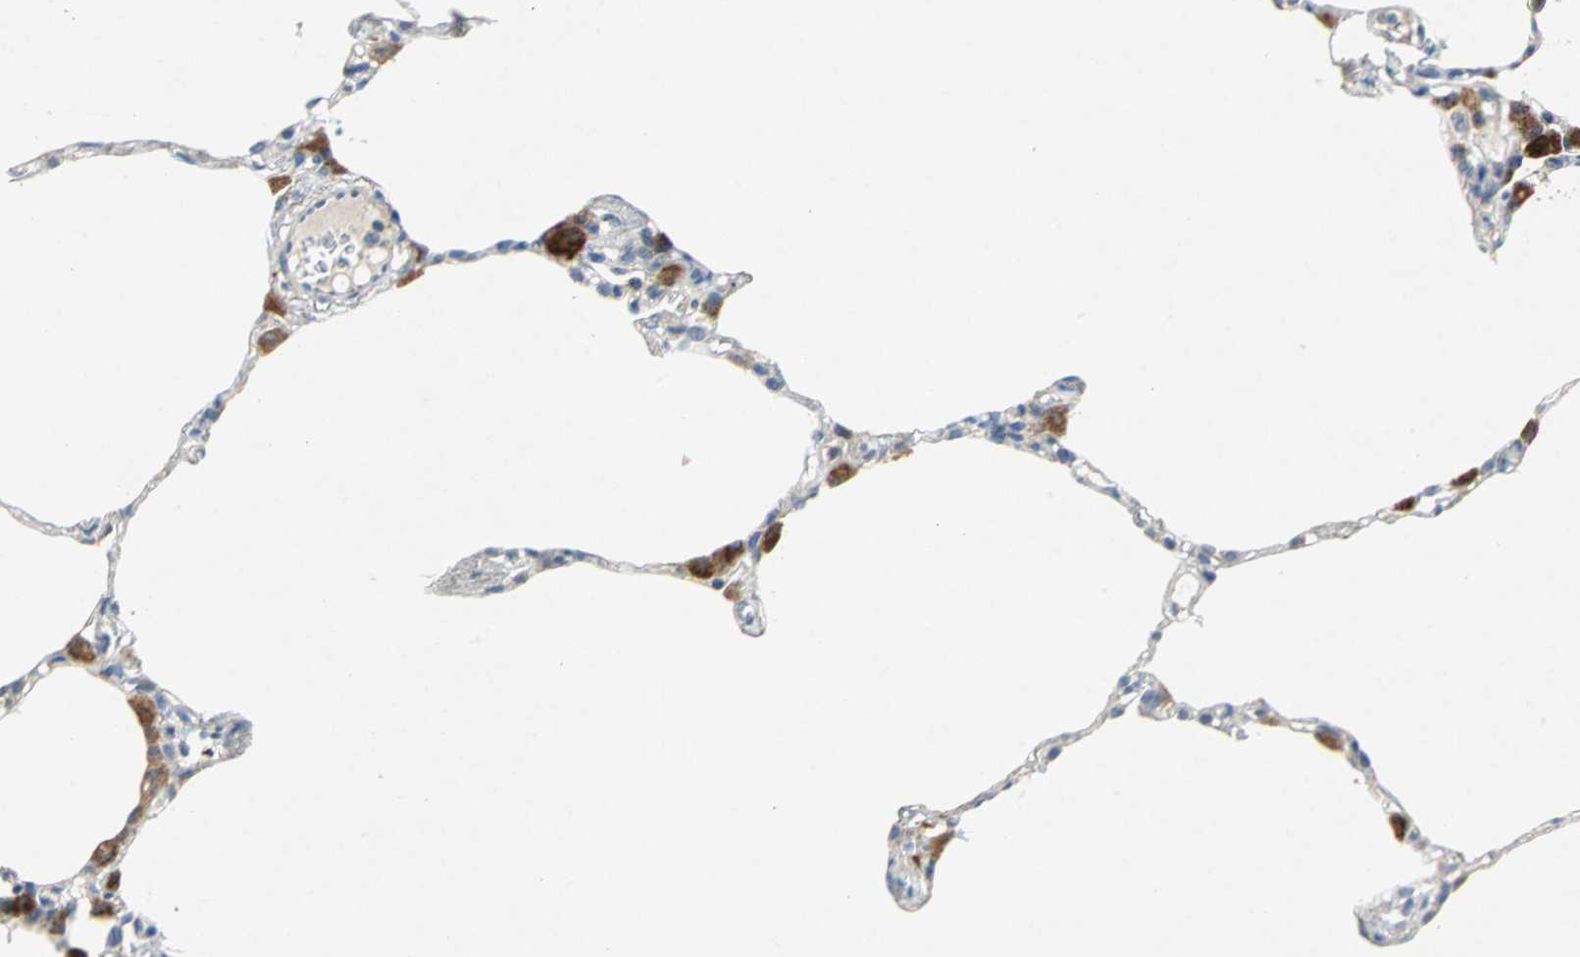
{"staining": {"intensity": "weak", "quantity": "<25%", "location": "cytoplasmic/membranous"}, "tissue": "lung", "cell_type": "Alveolar cells", "image_type": "normal", "snomed": [{"axis": "morphology", "description": "Normal tissue, NOS"}, {"axis": "topography", "description": "Lung"}], "caption": "IHC micrograph of benign lung stained for a protein (brown), which demonstrates no positivity in alveolar cells. (DAB (3,3'-diaminobenzidine) IHC, high magnification).", "gene": "SPPL2B", "patient": {"sex": "female", "age": 49}}